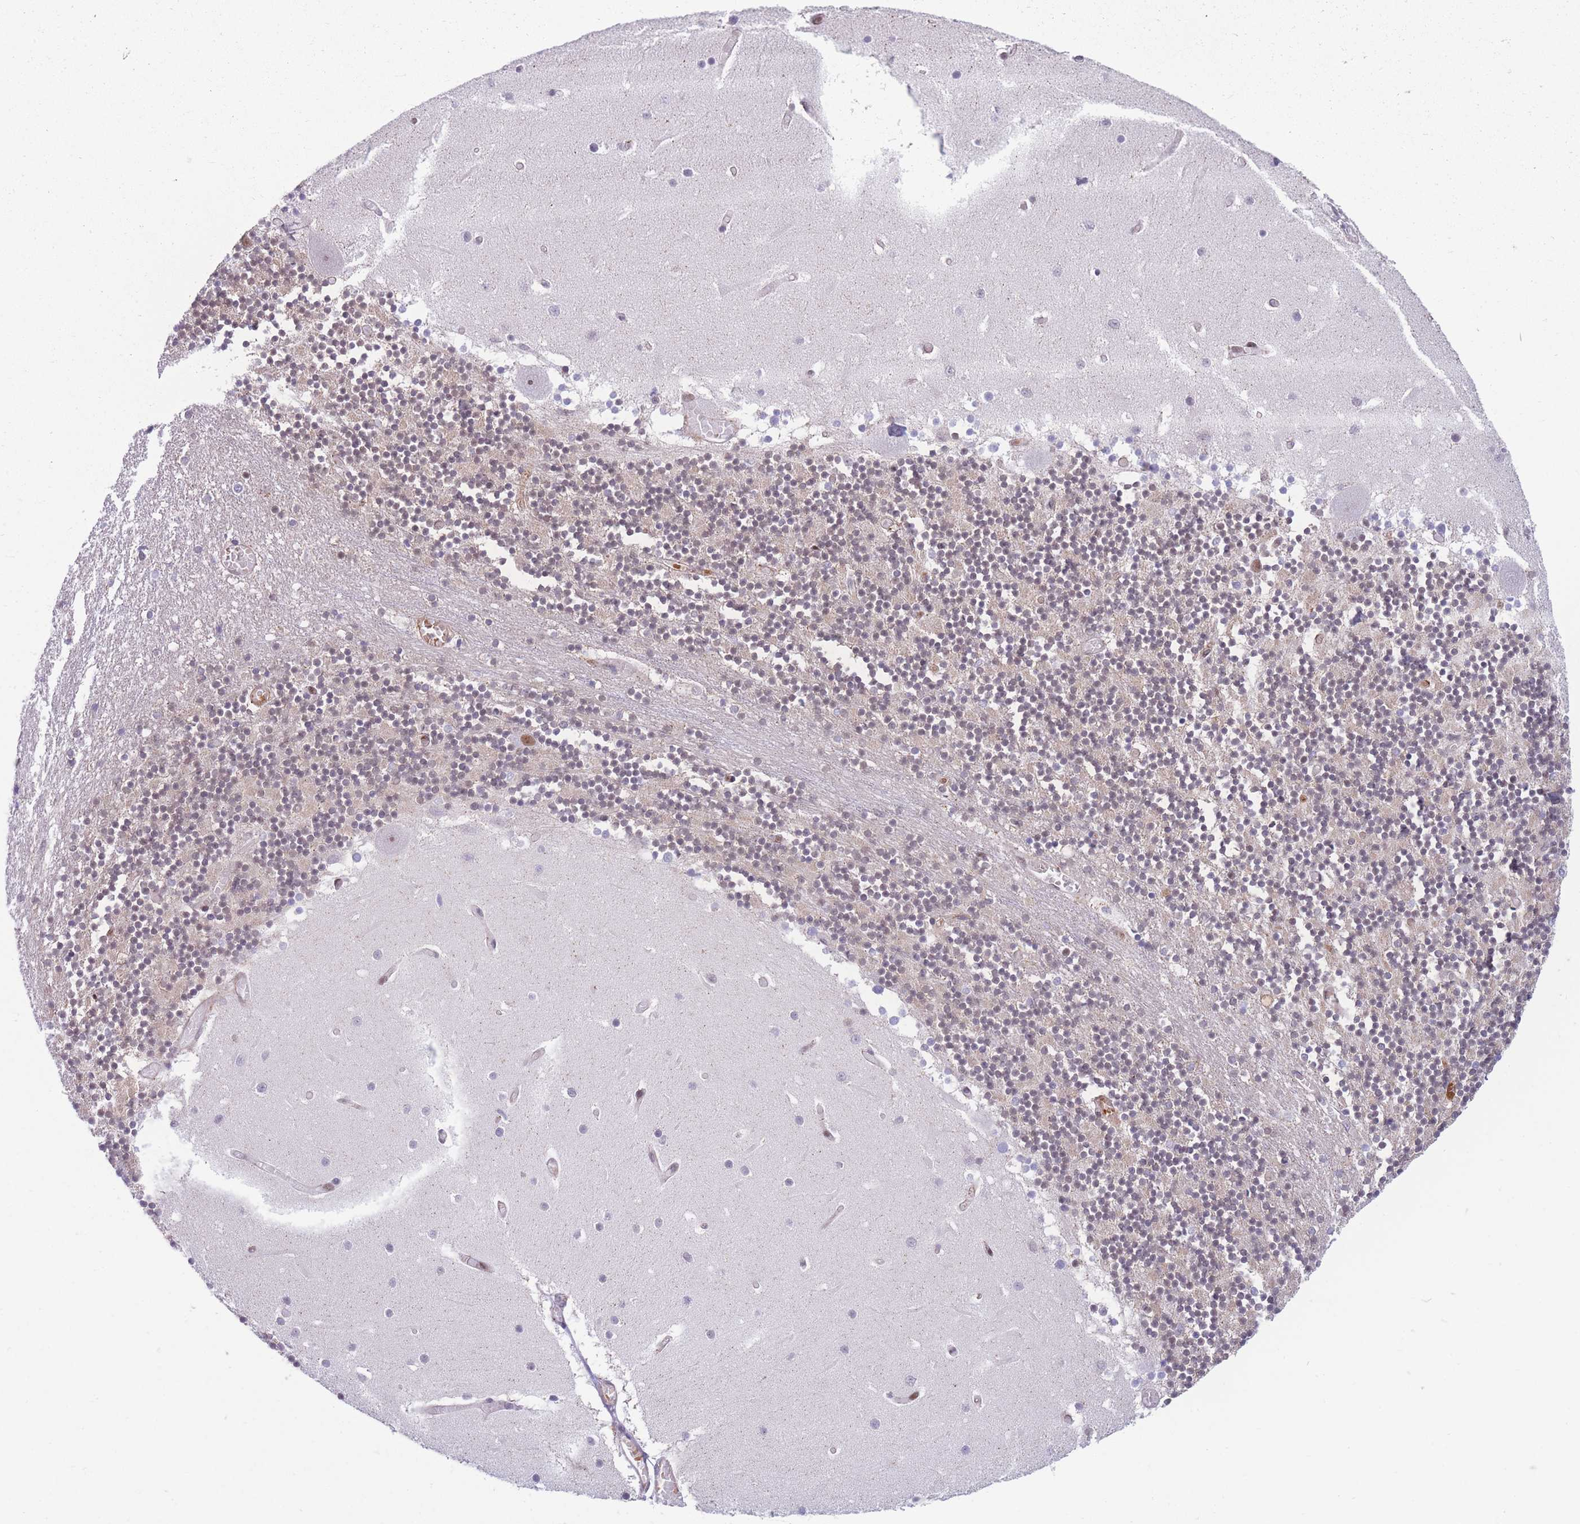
{"staining": {"intensity": "weak", "quantity": "25%-75%", "location": "nuclear"}, "tissue": "cerebellum", "cell_type": "Cells in granular layer", "image_type": "normal", "snomed": [{"axis": "morphology", "description": "Normal tissue, NOS"}, {"axis": "topography", "description": "Cerebellum"}], "caption": "A brown stain labels weak nuclear positivity of a protein in cells in granular layer of unremarkable cerebellum. (DAB (3,3'-diaminobenzidine) IHC with brightfield microscopy, high magnification).", "gene": "DNAJC3", "patient": {"sex": "female", "age": 28}}